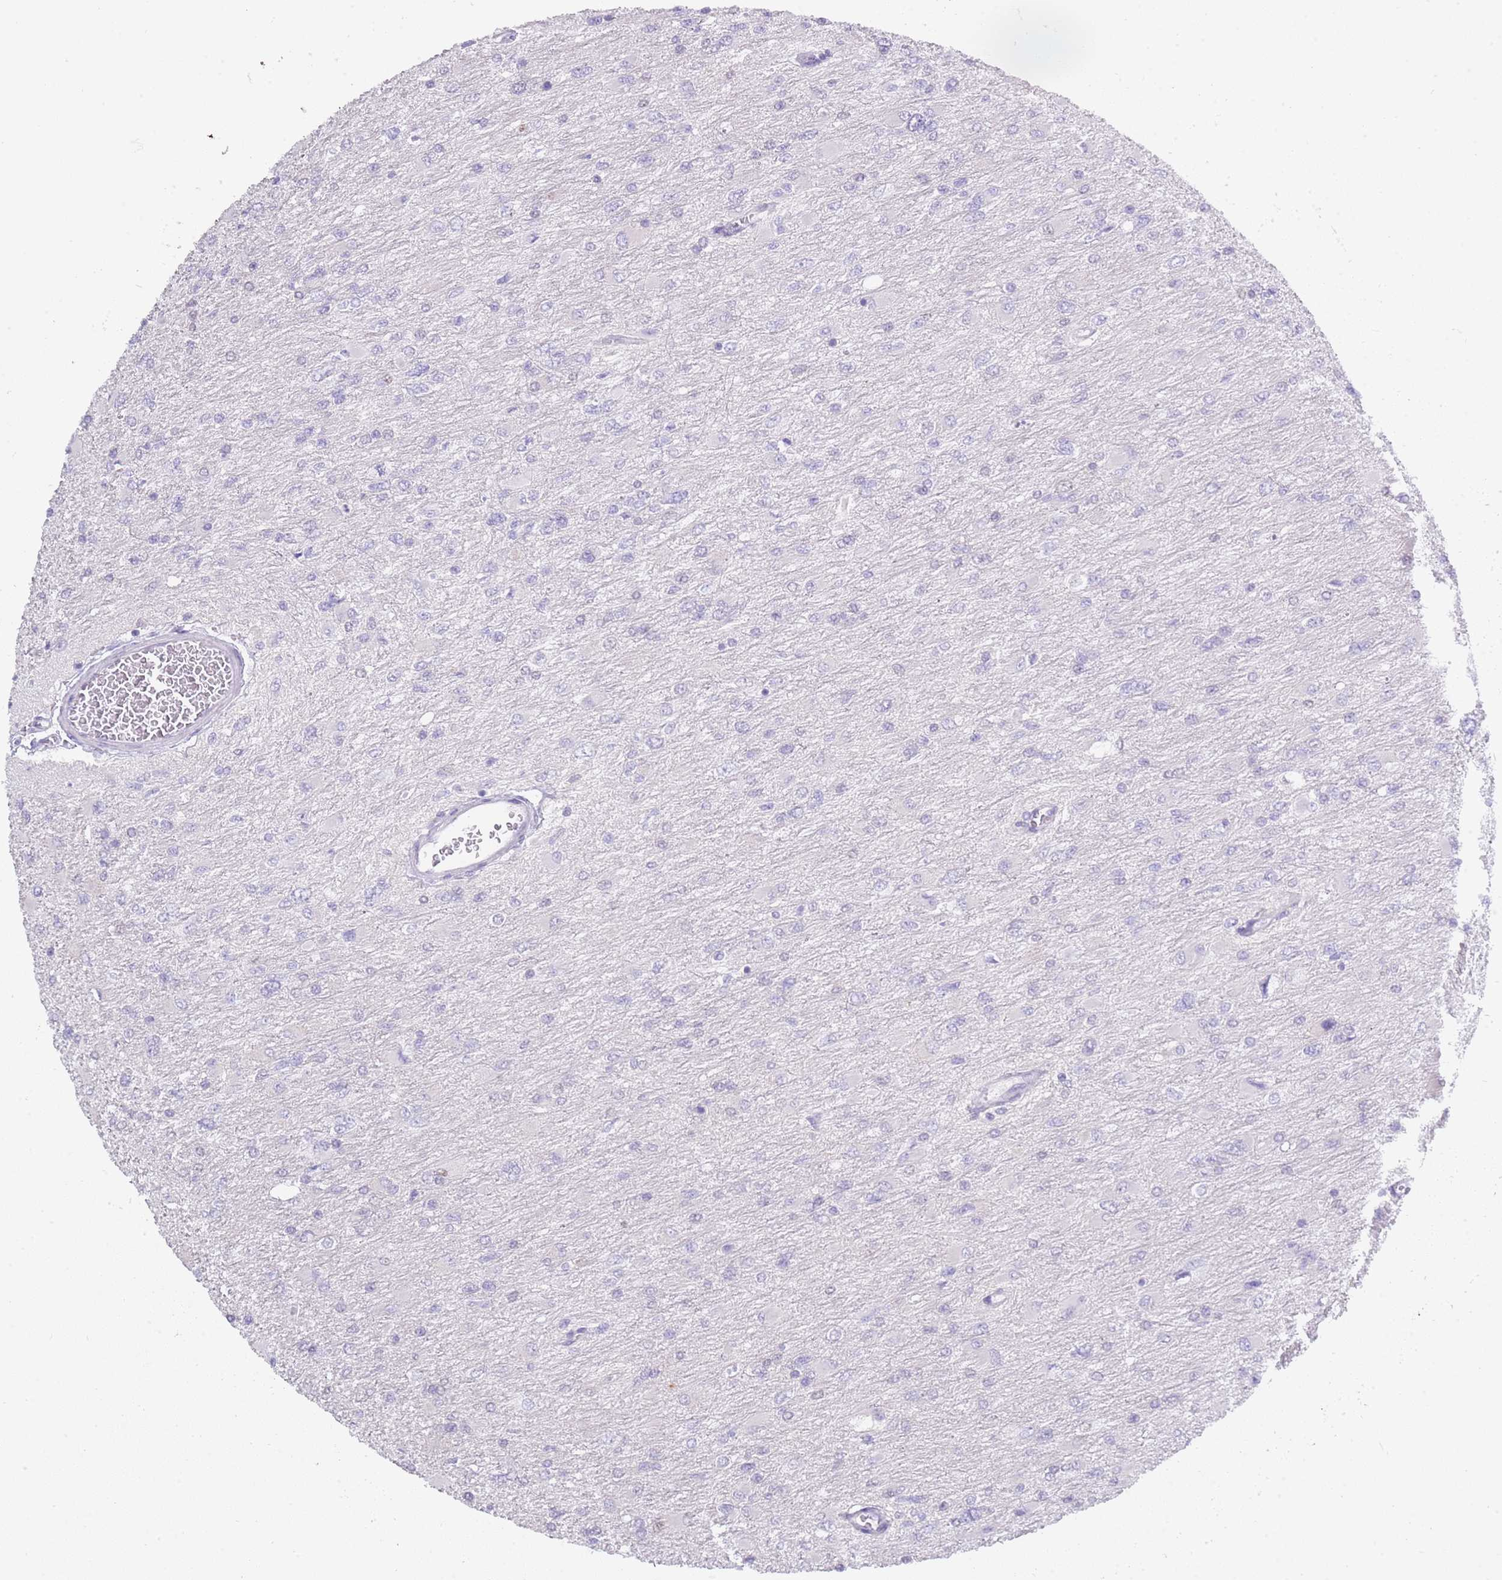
{"staining": {"intensity": "negative", "quantity": "none", "location": "none"}, "tissue": "glioma", "cell_type": "Tumor cells", "image_type": "cancer", "snomed": [{"axis": "morphology", "description": "Glioma, malignant, High grade"}, {"axis": "topography", "description": "Cerebral cortex"}], "caption": "A photomicrograph of human glioma is negative for staining in tumor cells.", "gene": "SEPHS2", "patient": {"sex": "female", "age": 36}}